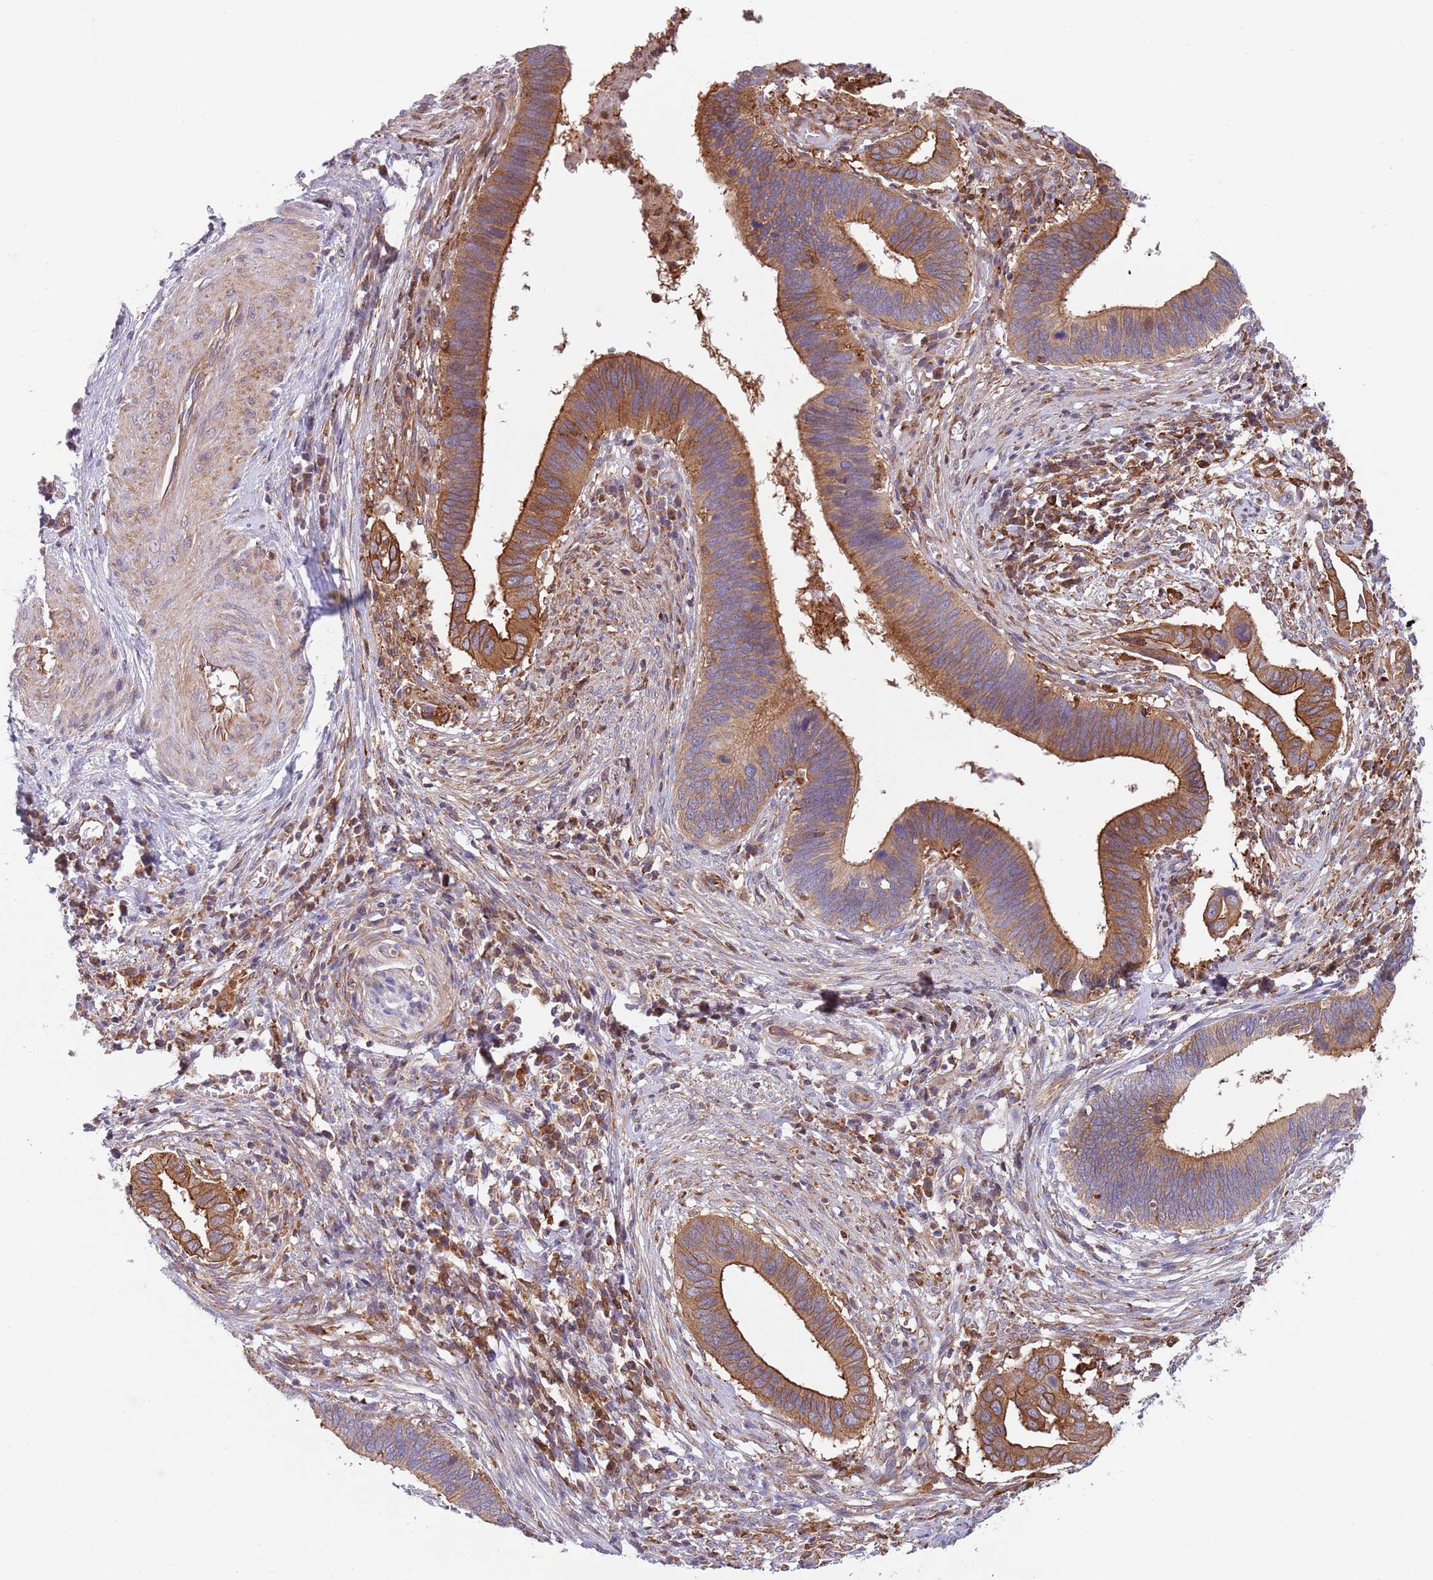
{"staining": {"intensity": "moderate", "quantity": ">75%", "location": "cytoplasmic/membranous"}, "tissue": "cervical cancer", "cell_type": "Tumor cells", "image_type": "cancer", "snomed": [{"axis": "morphology", "description": "Adenocarcinoma, NOS"}, {"axis": "topography", "description": "Cervix"}], "caption": "Moderate cytoplasmic/membranous positivity is appreciated in approximately >75% of tumor cells in cervical cancer.", "gene": "ZMYM5", "patient": {"sex": "female", "age": 42}}